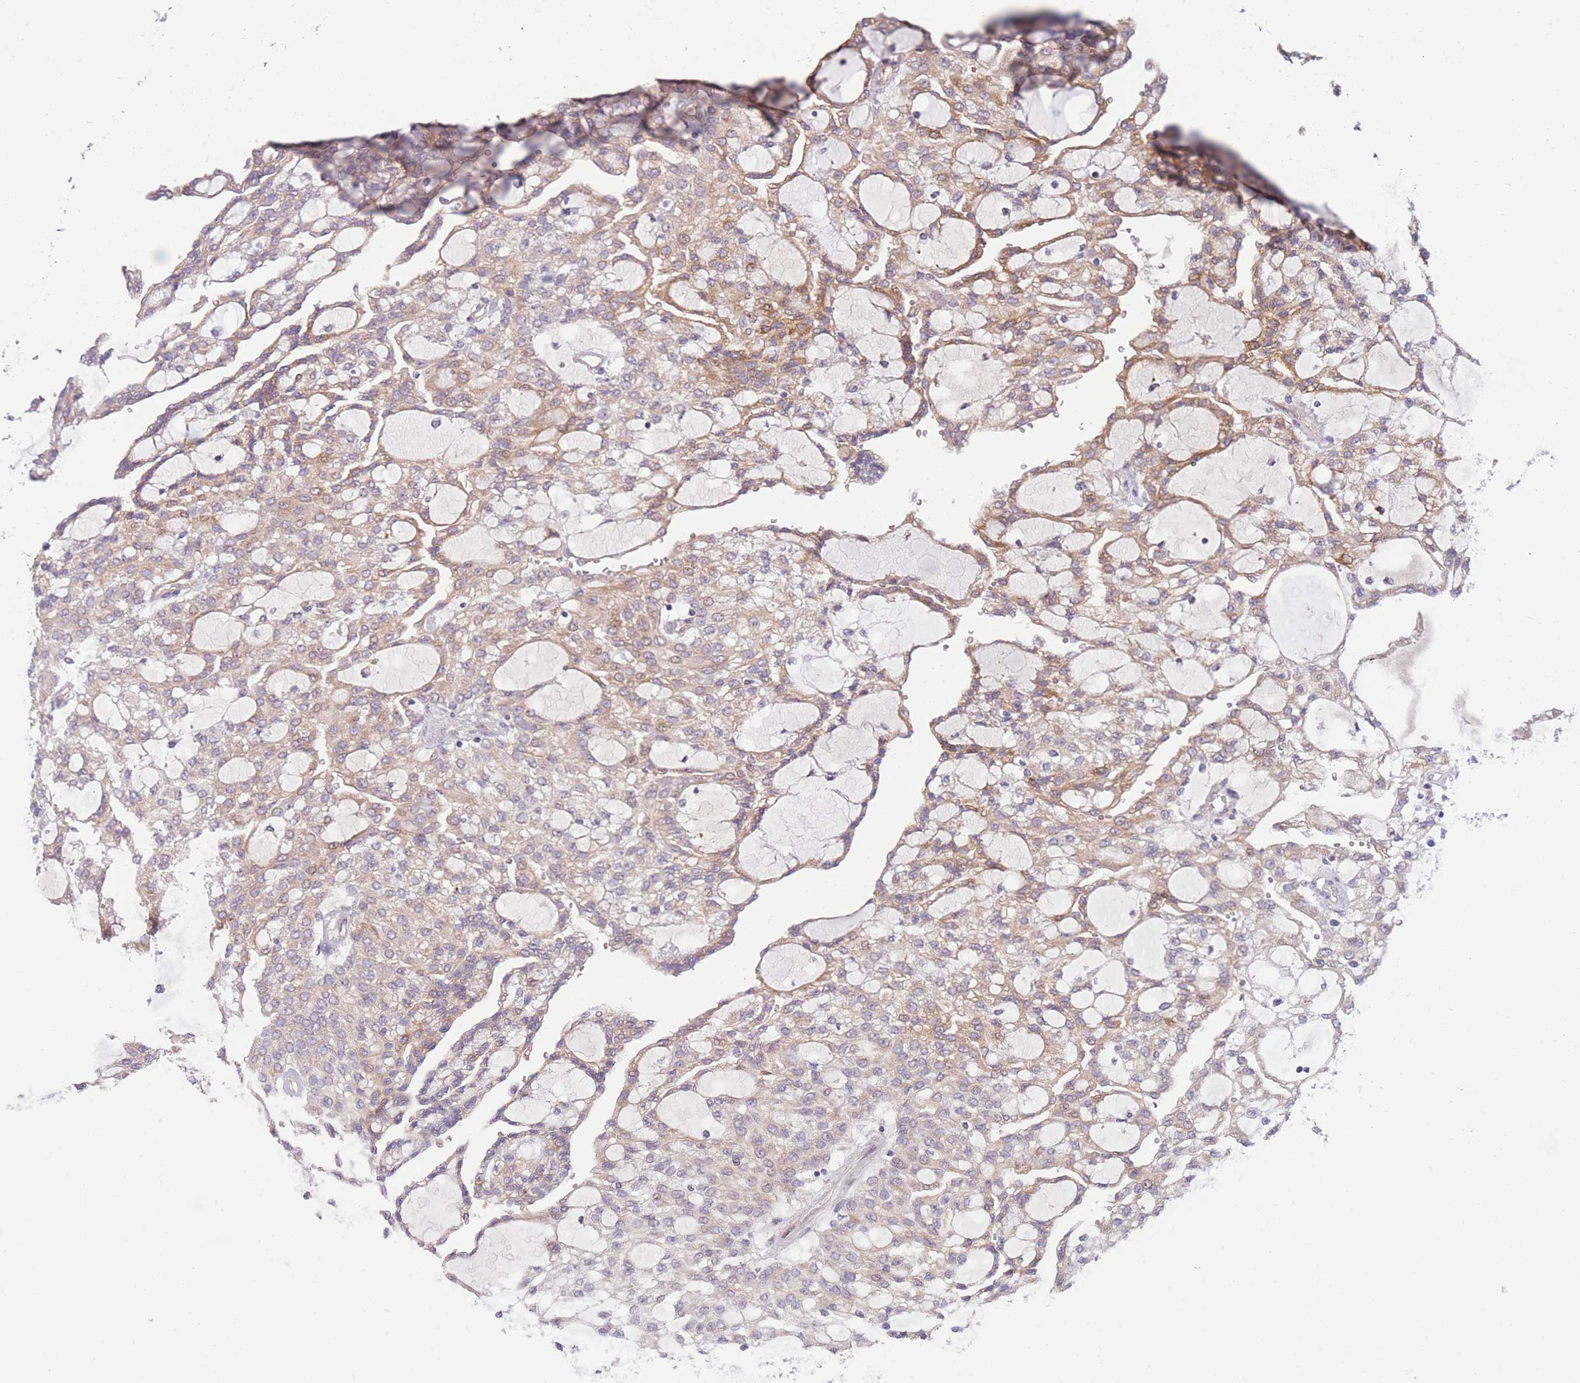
{"staining": {"intensity": "weak", "quantity": ">75%", "location": "cytoplasmic/membranous"}, "tissue": "renal cancer", "cell_type": "Tumor cells", "image_type": "cancer", "snomed": [{"axis": "morphology", "description": "Adenocarcinoma, NOS"}, {"axis": "topography", "description": "Kidney"}], "caption": "Renal cancer tissue demonstrates weak cytoplasmic/membranous expression in about >75% of tumor cells, visualized by immunohistochemistry. Immunohistochemistry stains the protein in brown and the nuclei are stained blue.", "gene": "PDE4A", "patient": {"sex": "male", "age": 63}}